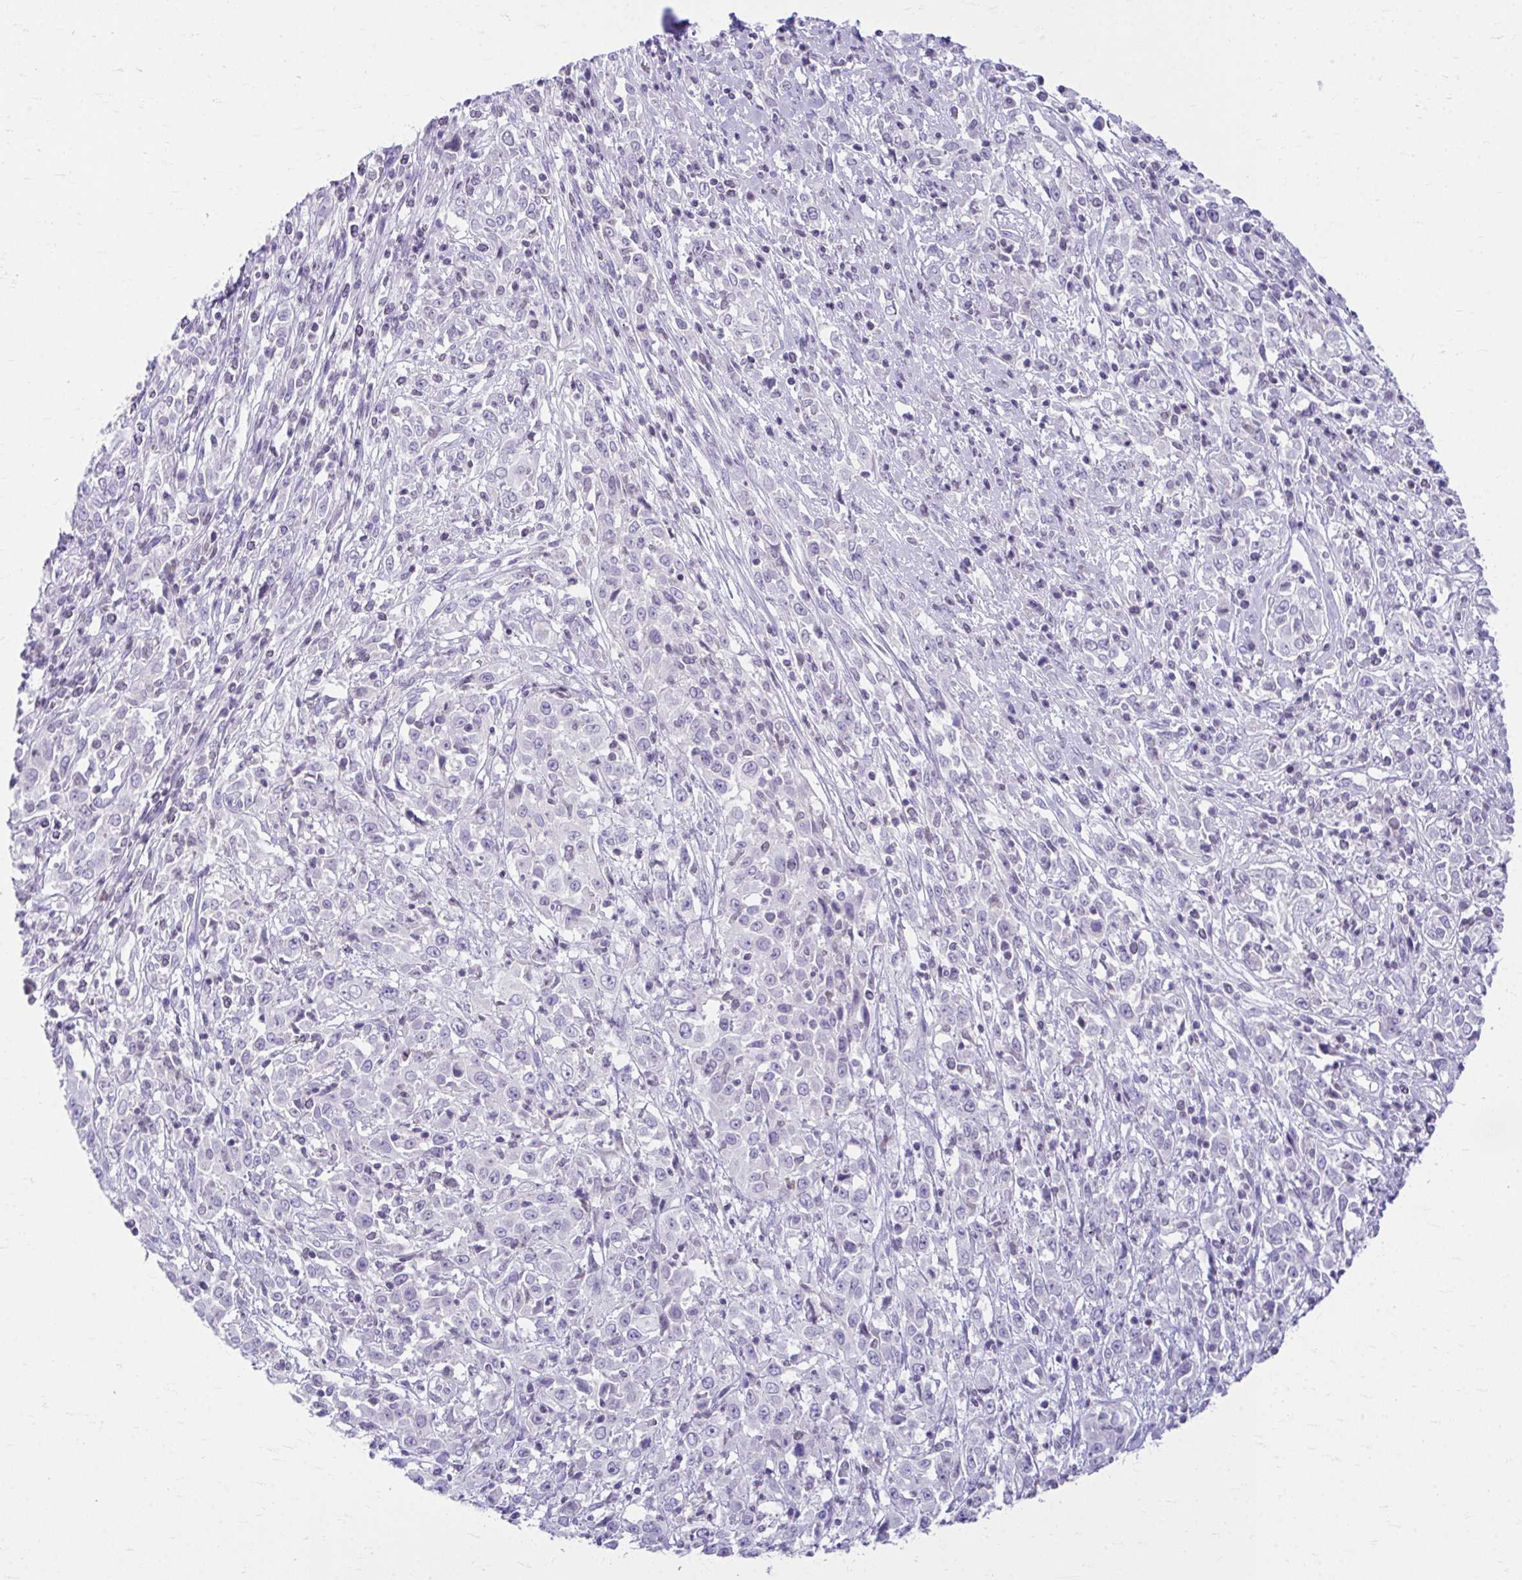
{"staining": {"intensity": "negative", "quantity": "none", "location": "none"}, "tissue": "cervical cancer", "cell_type": "Tumor cells", "image_type": "cancer", "snomed": [{"axis": "morphology", "description": "Adenocarcinoma, NOS"}, {"axis": "topography", "description": "Cervix"}], "caption": "Immunohistochemistry histopathology image of neoplastic tissue: human cervical cancer stained with DAB (3,3'-diaminobenzidine) exhibits no significant protein staining in tumor cells.", "gene": "OR7A5", "patient": {"sex": "female", "age": 40}}